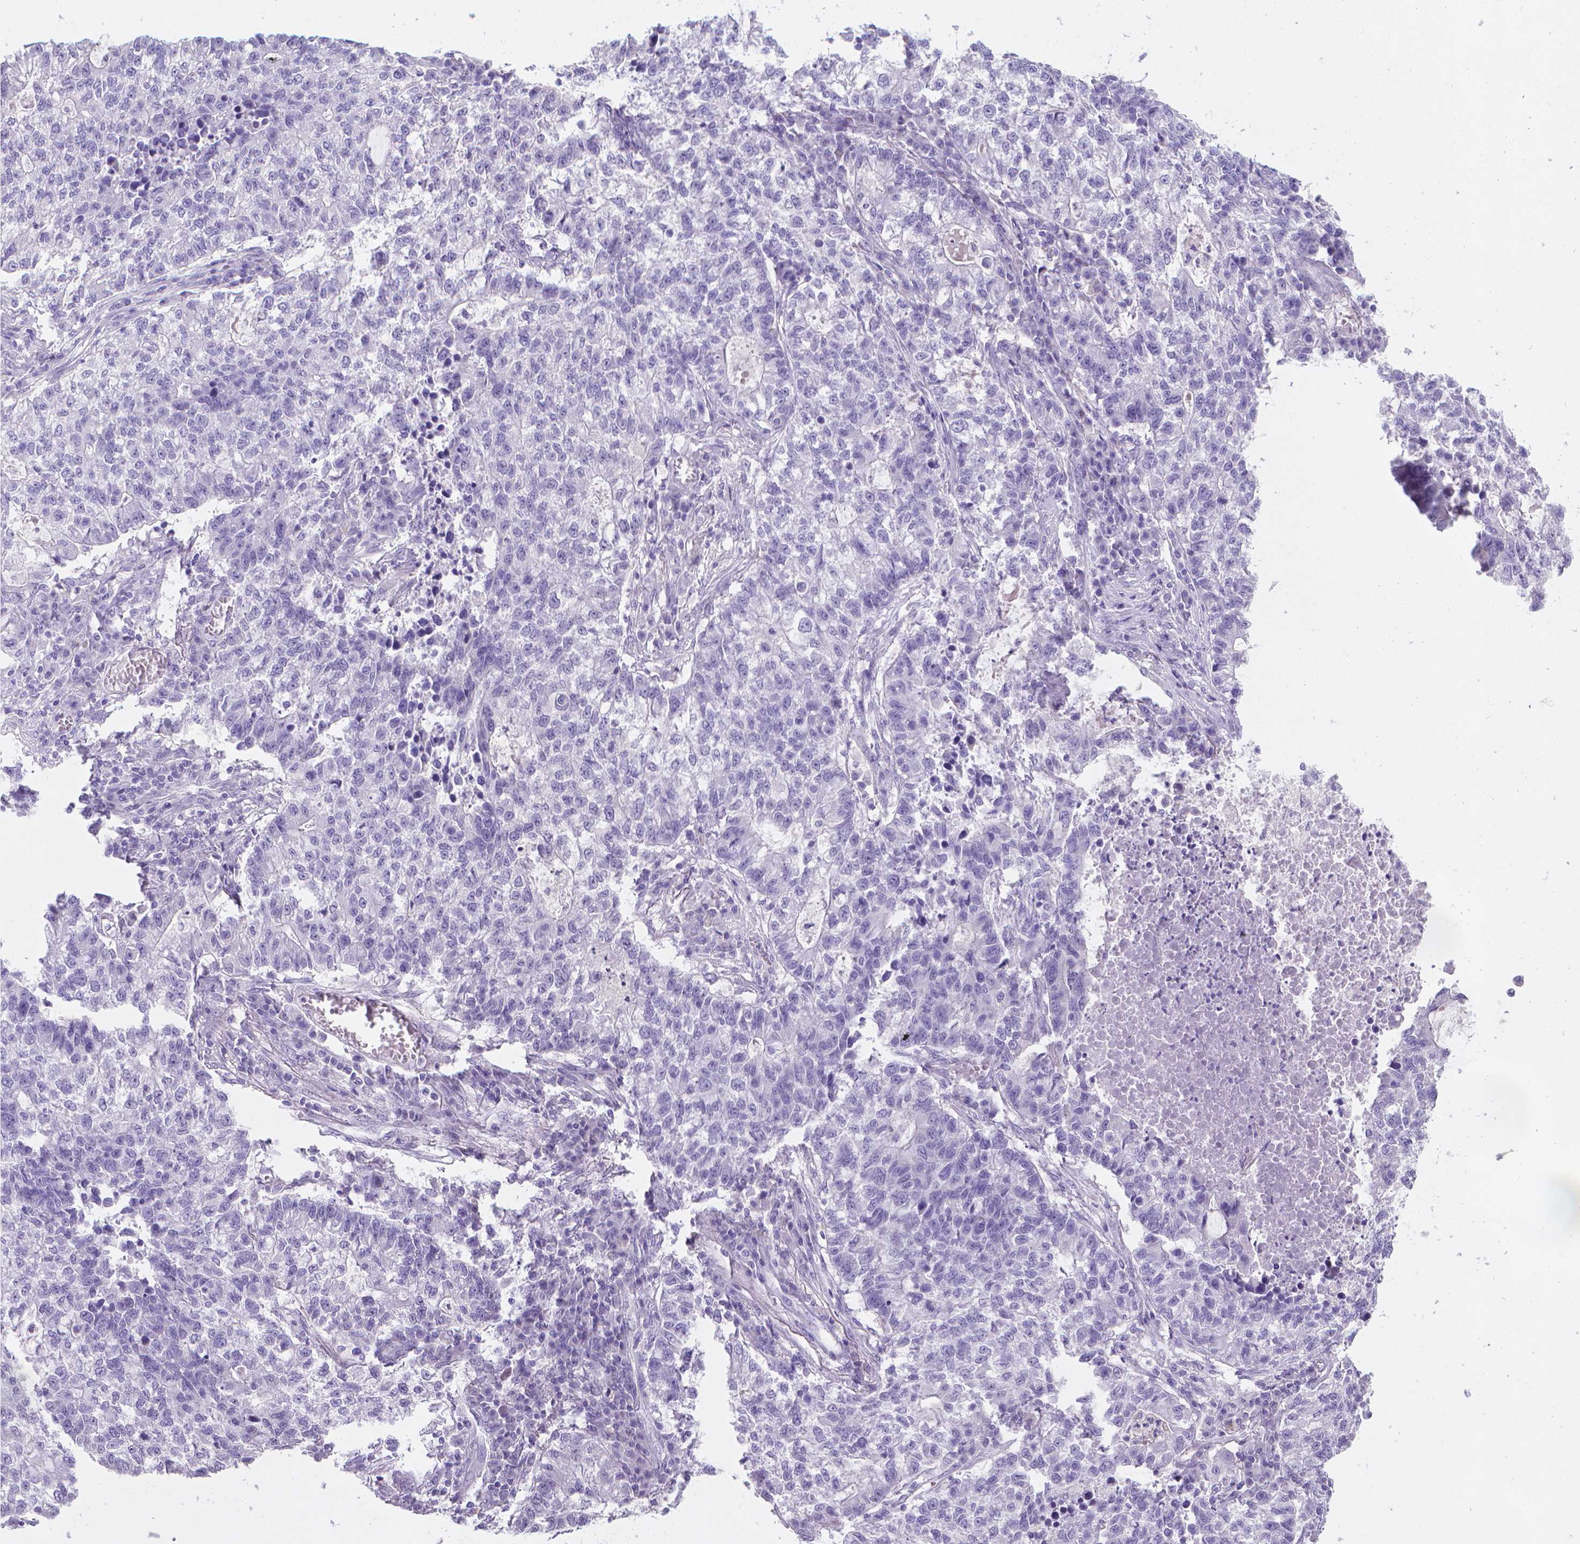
{"staining": {"intensity": "negative", "quantity": "none", "location": "none"}, "tissue": "lung cancer", "cell_type": "Tumor cells", "image_type": "cancer", "snomed": [{"axis": "morphology", "description": "Adenocarcinoma, NOS"}, {"axis": "topography", "description": "Lung"}], "caption": "High magnification brightfield microscopy of adenocarcinoma (lung) stained with DAB (3,3'-diaminobenzidine) (brown) and counterstained with hematoxylin (blue): tumor cells show no significant expression.", "gene": "XPNPEP2", "patient": {"sex": "male", "age": 57}}